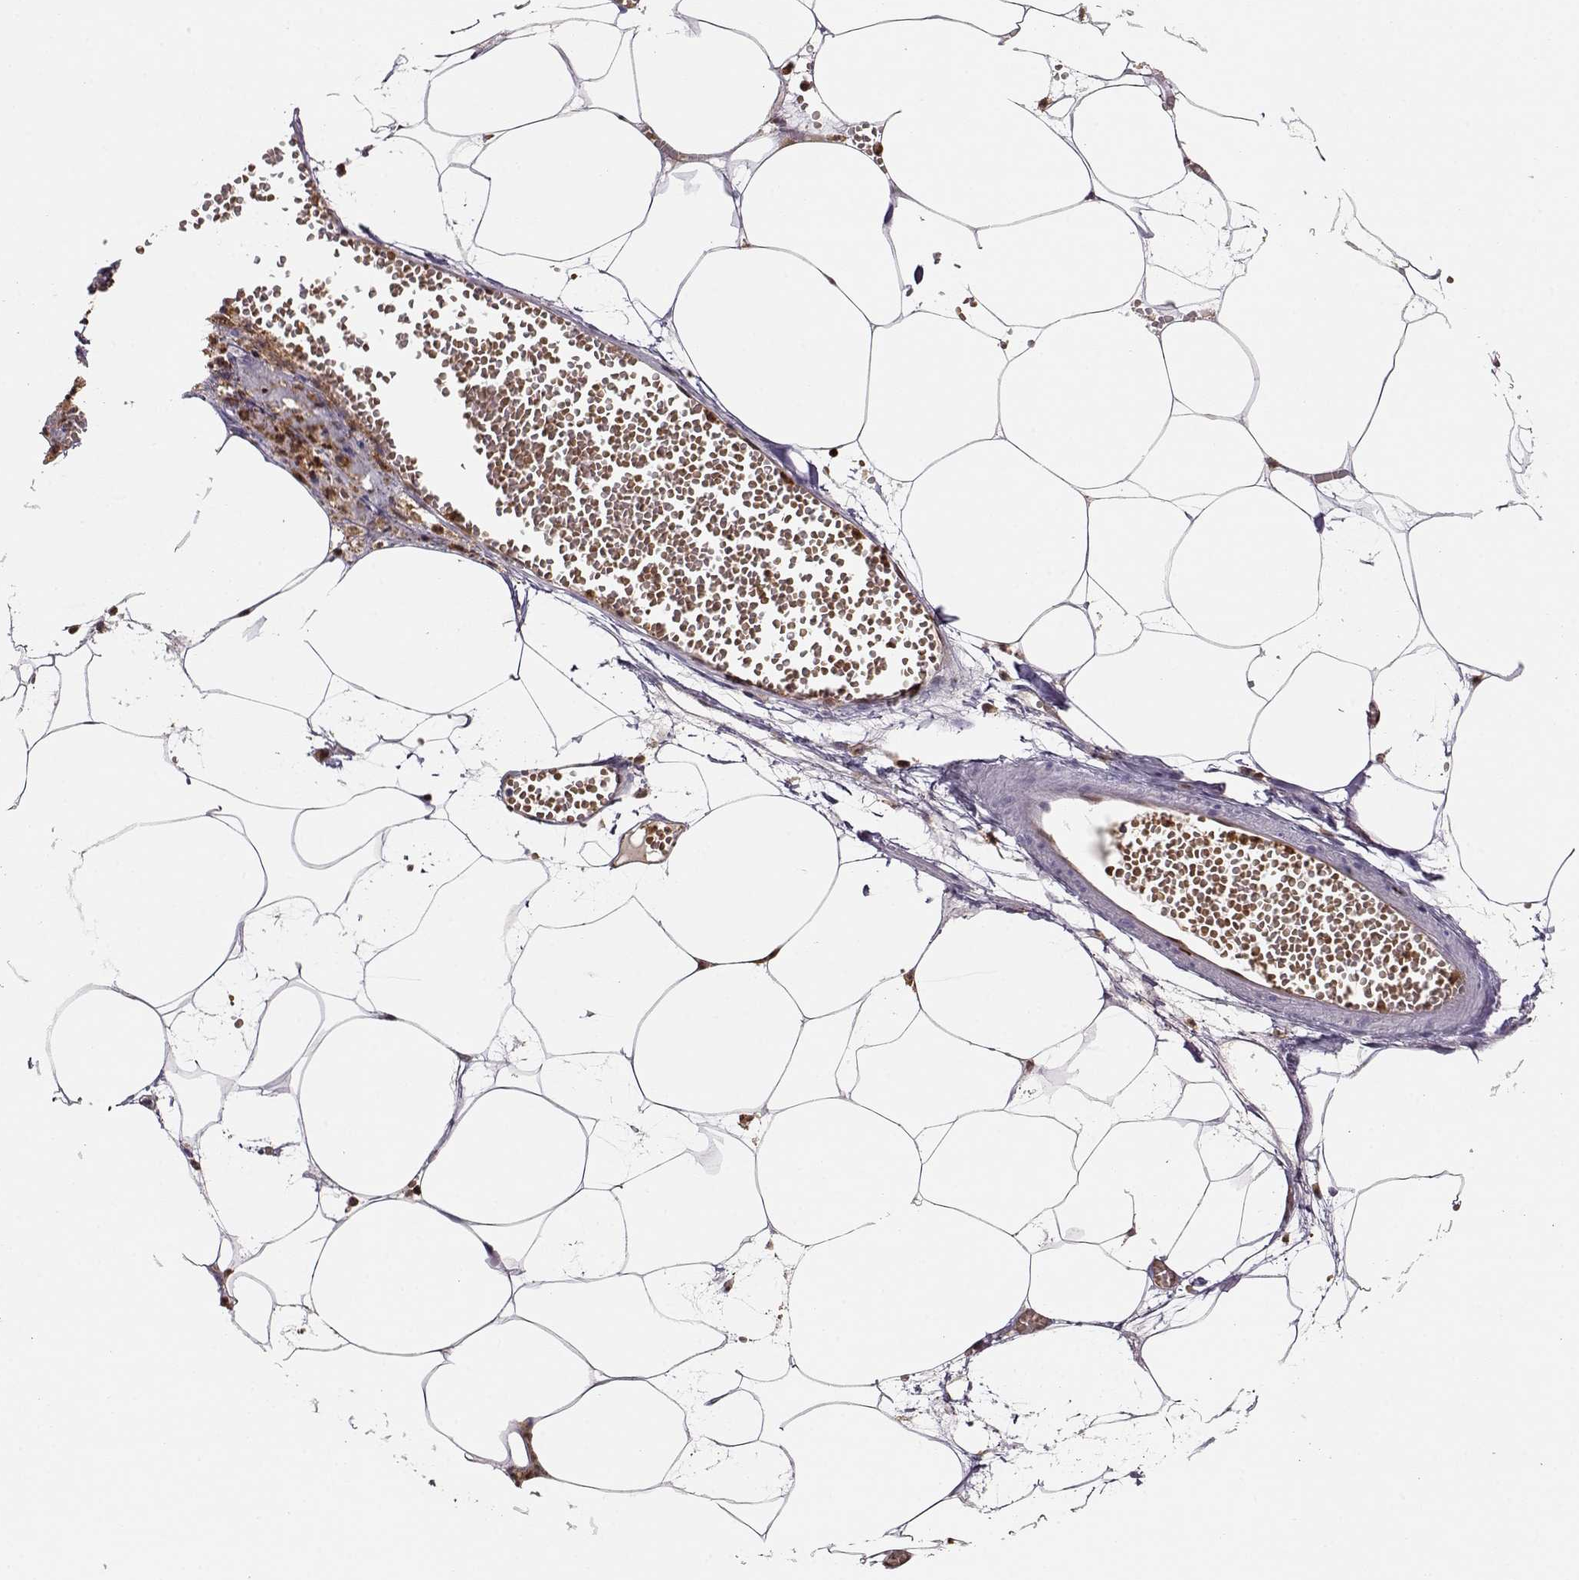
{"staining": {"intensity": "negative", "quantity": "none", "location": "none"}, "tissue": "adipose tissue", "cell_type": "Adipocytes", "image_type": "normal", "snomed": [{"axis": "morphology", "description": "Normal tissue, NOS"}, {"axis": "topography", "description": "Adipose tissue"}, {"axis": "topography", "description": "Pancreas"}, {"axis": "topography", "description": "Peripheral nerve tissue"}], "caption": "IHC micrograph of normal adipose tissue: human adipose tissue stained with DAB (3,3'-diaminobenzidine) reveals no significant protein positivity in adipocytes.", "gene": "PNP", "patient": {"sex": "female", "age": 58}}